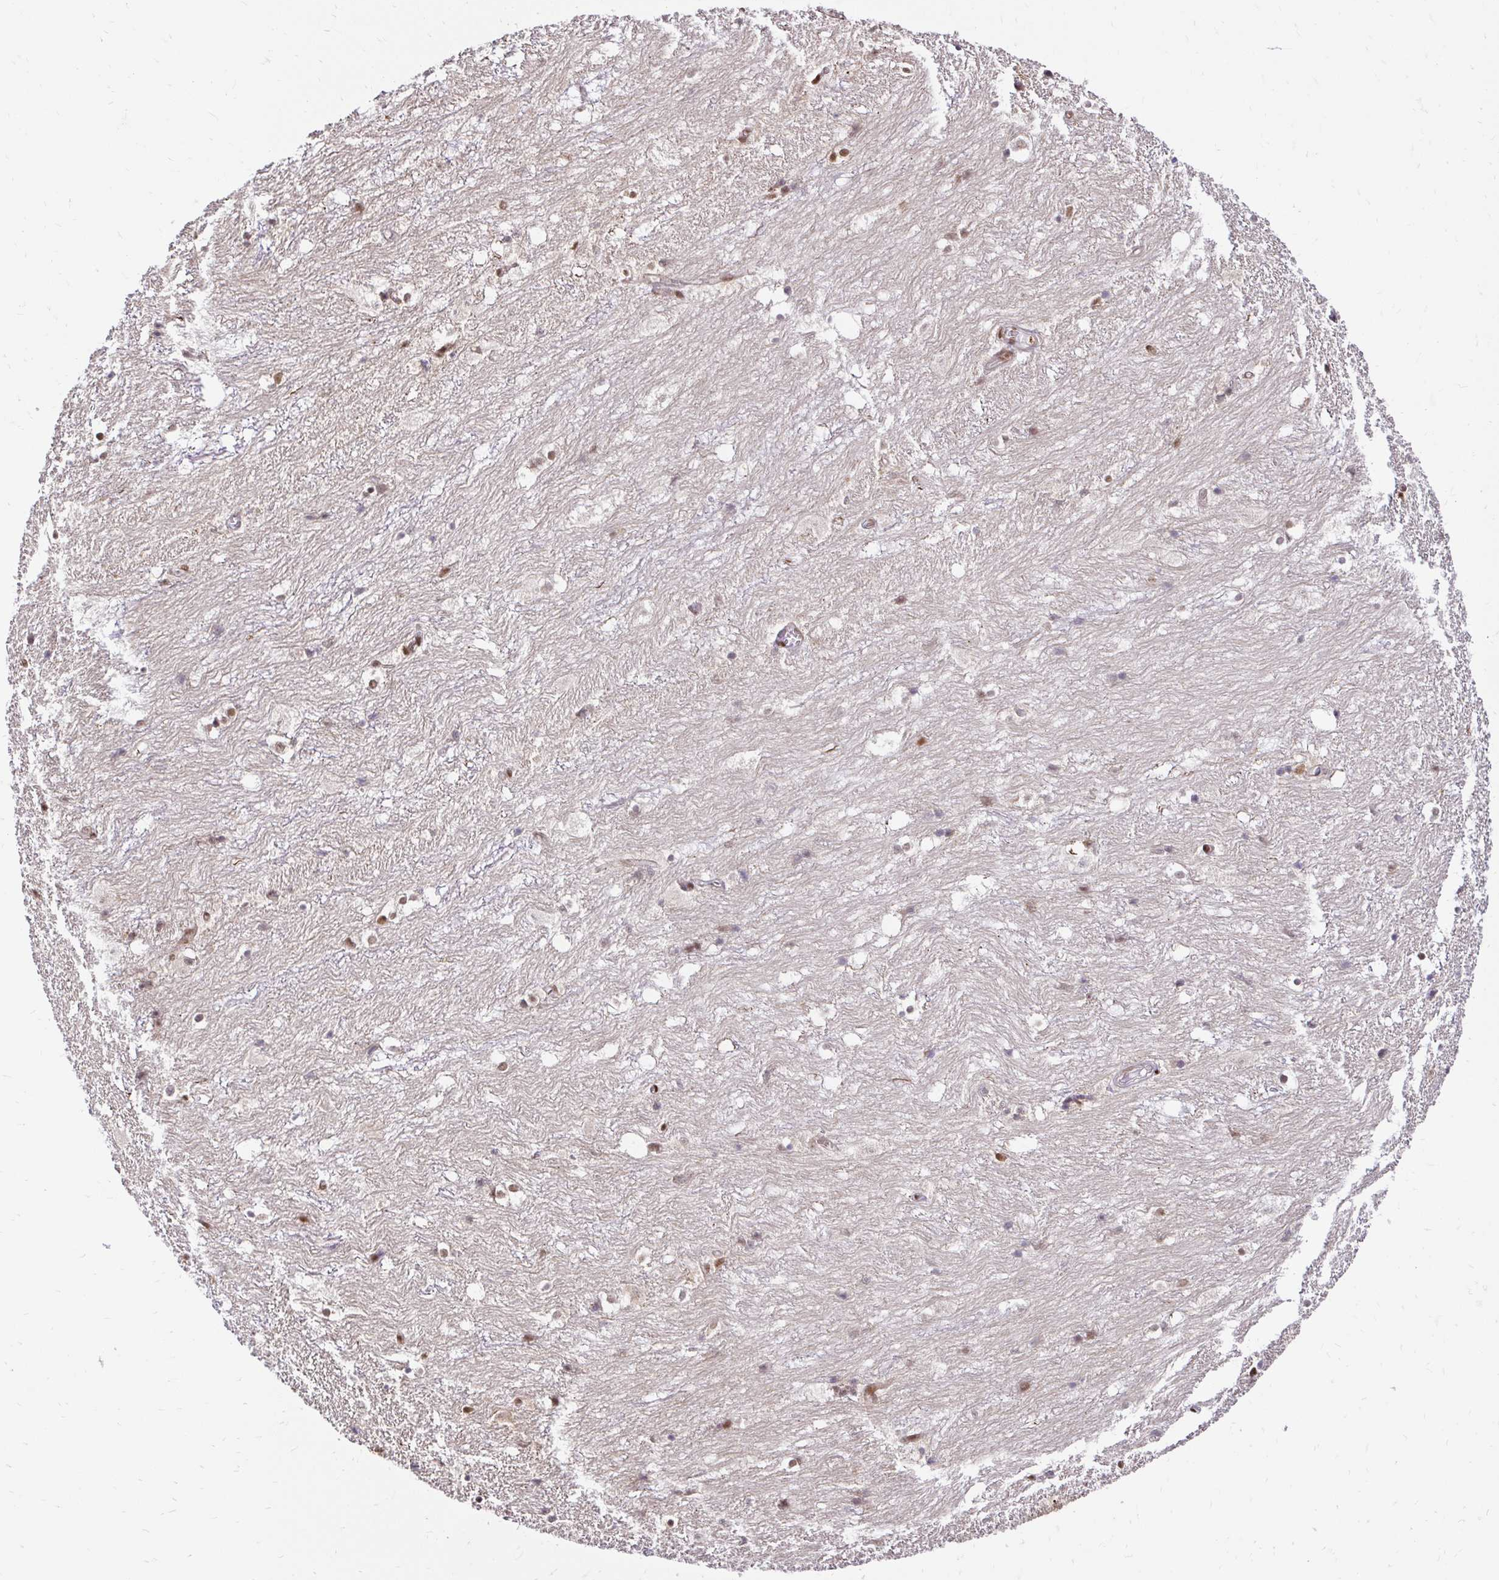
{"staining": {"intensity": "moderate", "quantity": ">75%", "location": "nuclear"}, "tissue": "hippocampus", "cell_type": "Glial cells", "image_type": "normal", "snomed": [{"axis": "morphology", "description": "Normal tissue, NOS"}, {"axis": "topography", "description": "Hippocampus"}], "caption": "Immunohistochemical staining of benign hippocampus reveals medium levels of moderate nuclear staining in about >75% of glial cells.", "gene": "GLYR1", "patient": {"sex": "female", "age": 52}}